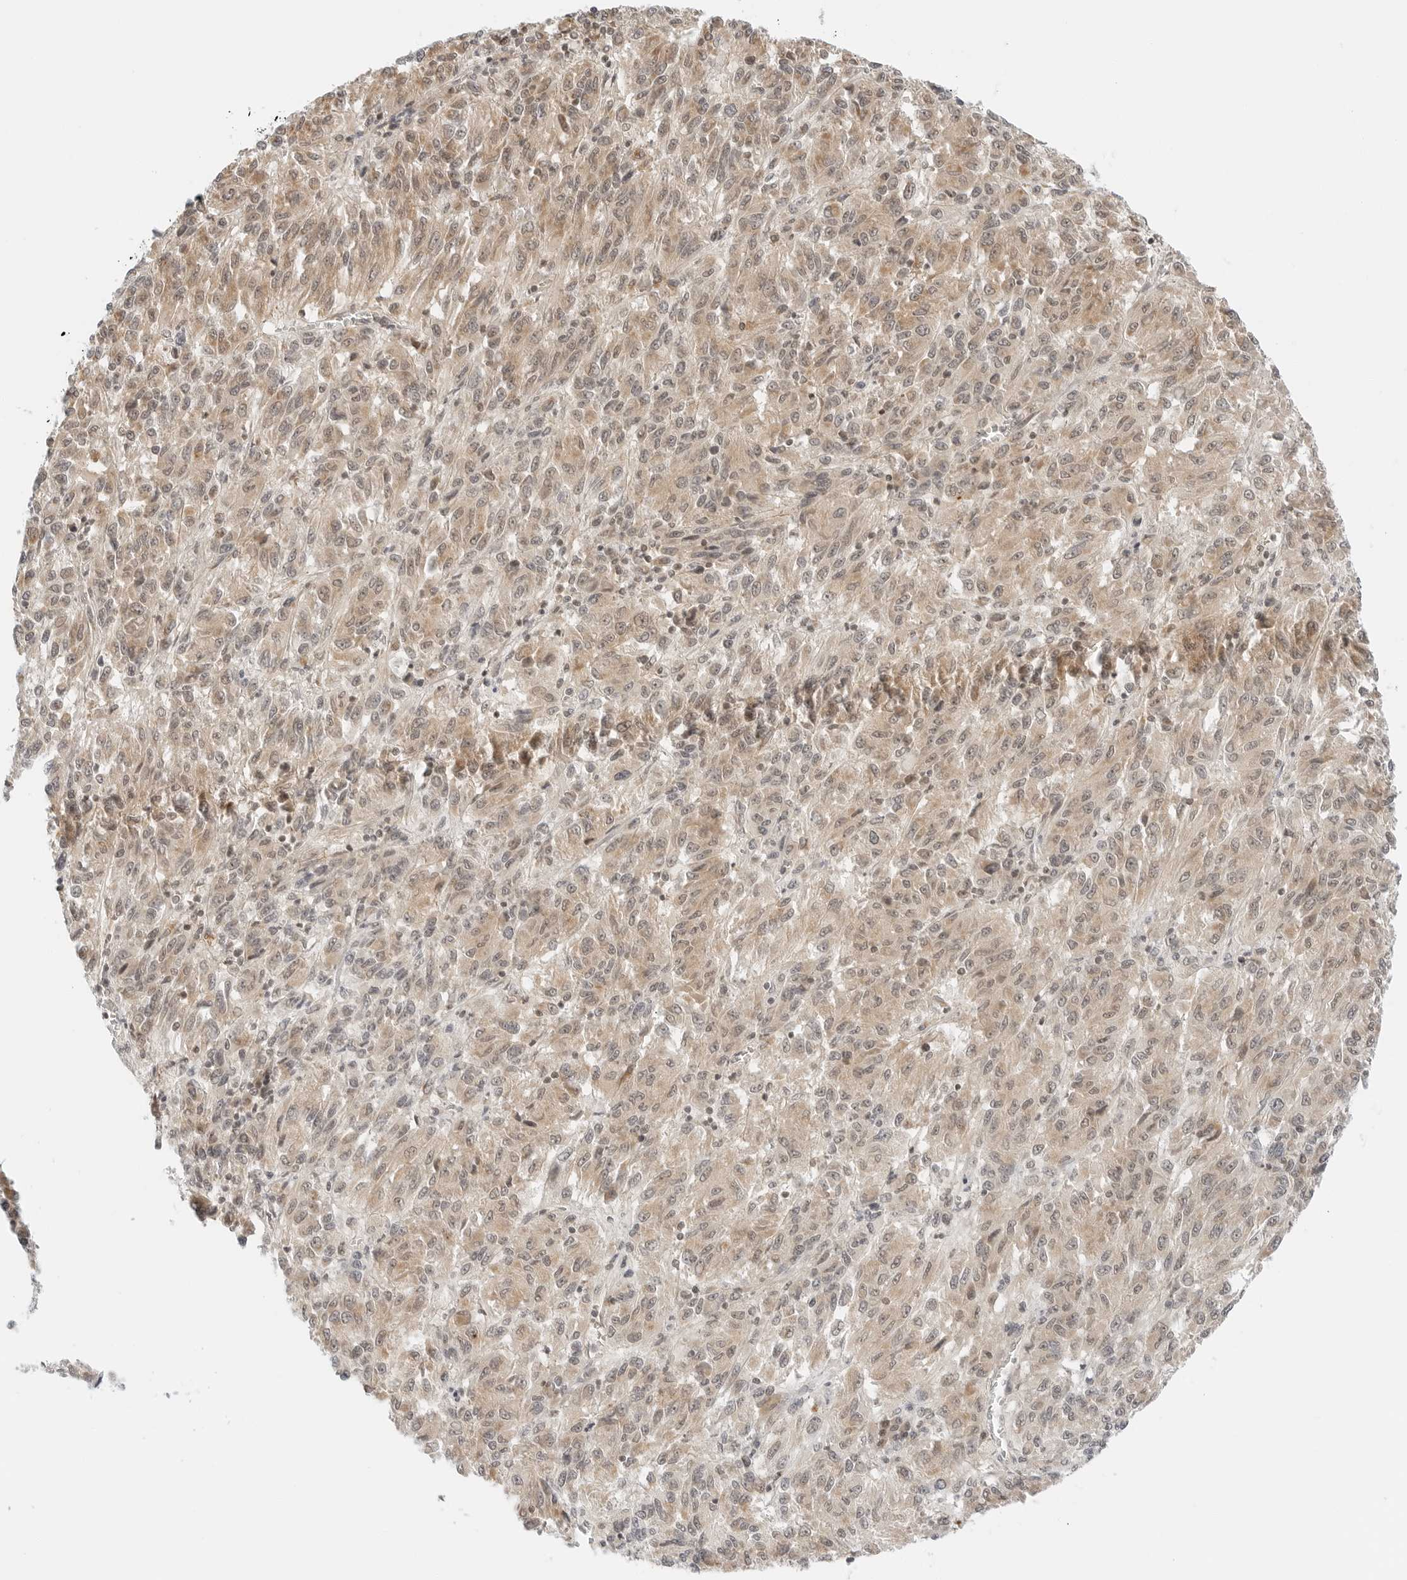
{"staining": {"intensity": "weak", "quantity": ">75%", "location": "cytoplasmic/membranous,nuclear"}, "tissue": "melanoma", "cell_type": "Tumor cells", "image_type": "cancer", "snomed": [{"axis": "morphology", "description": "Malignant melanoma, Metastatic site"}, {"axis": "topography", "description": "Lung"}], "caption": "A high-resolution photomicrograph shows IHC staining of melanoma, which demonstrates weak cytoplasmic/membranous and nuclear staining in about >75% of tumor cells. The staining was performed using DAB (3,3'-diaminobenzidine), with brown indicating positive protein expression. Nuclei are stained blue with hematoxylin.", "gene": "IQCC", "patient": {"sex": "male", "age": 64}}